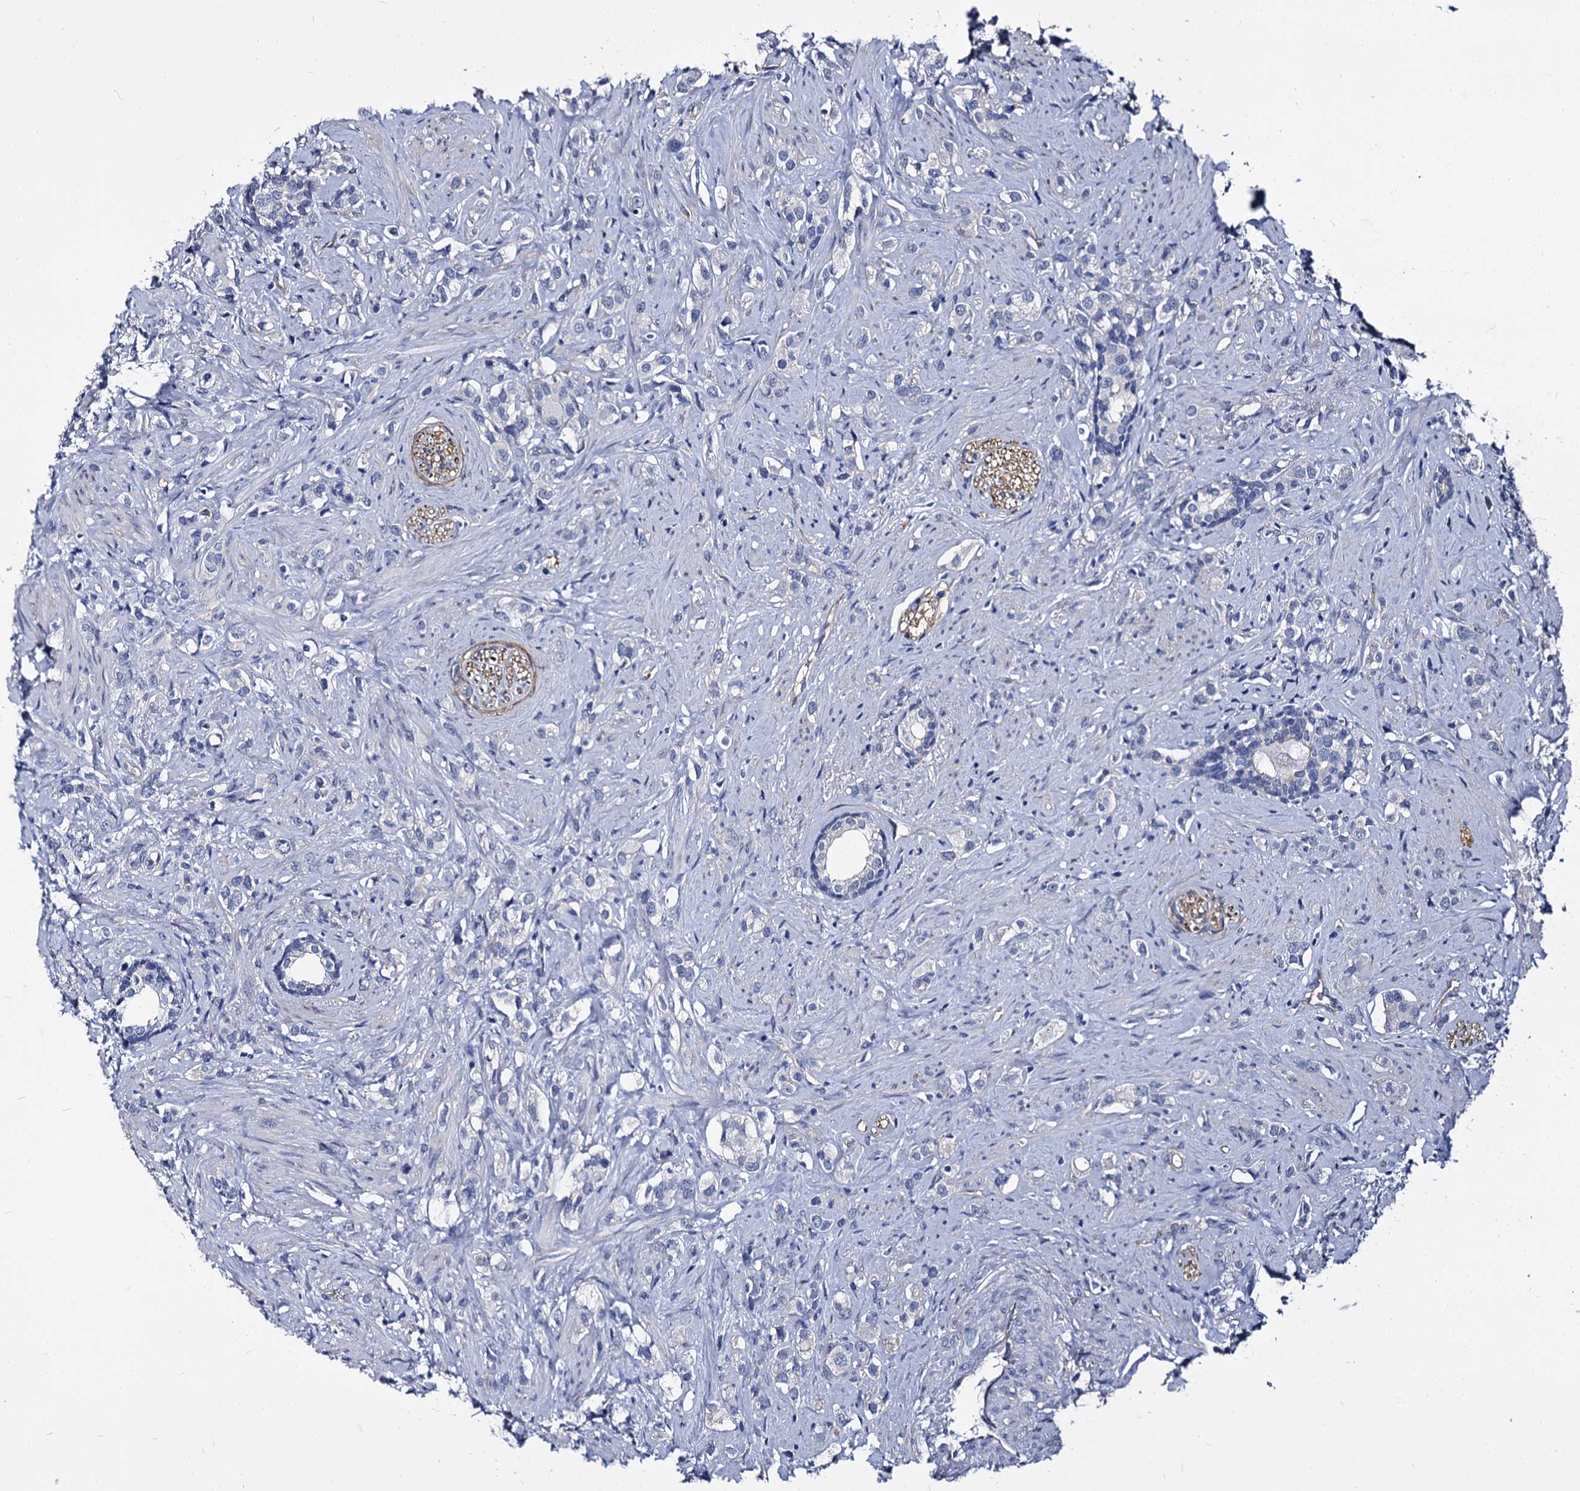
{"staining": {"intensity": "negative", "quantity": "none", "location": "none"}, "tissue": "prostate cancer", "cell_type": "Tumor cells", "image_type": "cancer", "snomed": [{"axis": "morphology", "description": "Adenocarcinoma, High grade"}, {"axis": "topography", "description": "Prostate"}], "caption": "Prostate cancer was stained to show a protein in brown. There is no significant positivity in tumor cells. (DAB (3,3'-diaminobenzidine) immunohistochemistry visualized using brightfield microscopy, high magnification).", "gene": "CBFB", "patient": {"sex": "male", "age": 63}}